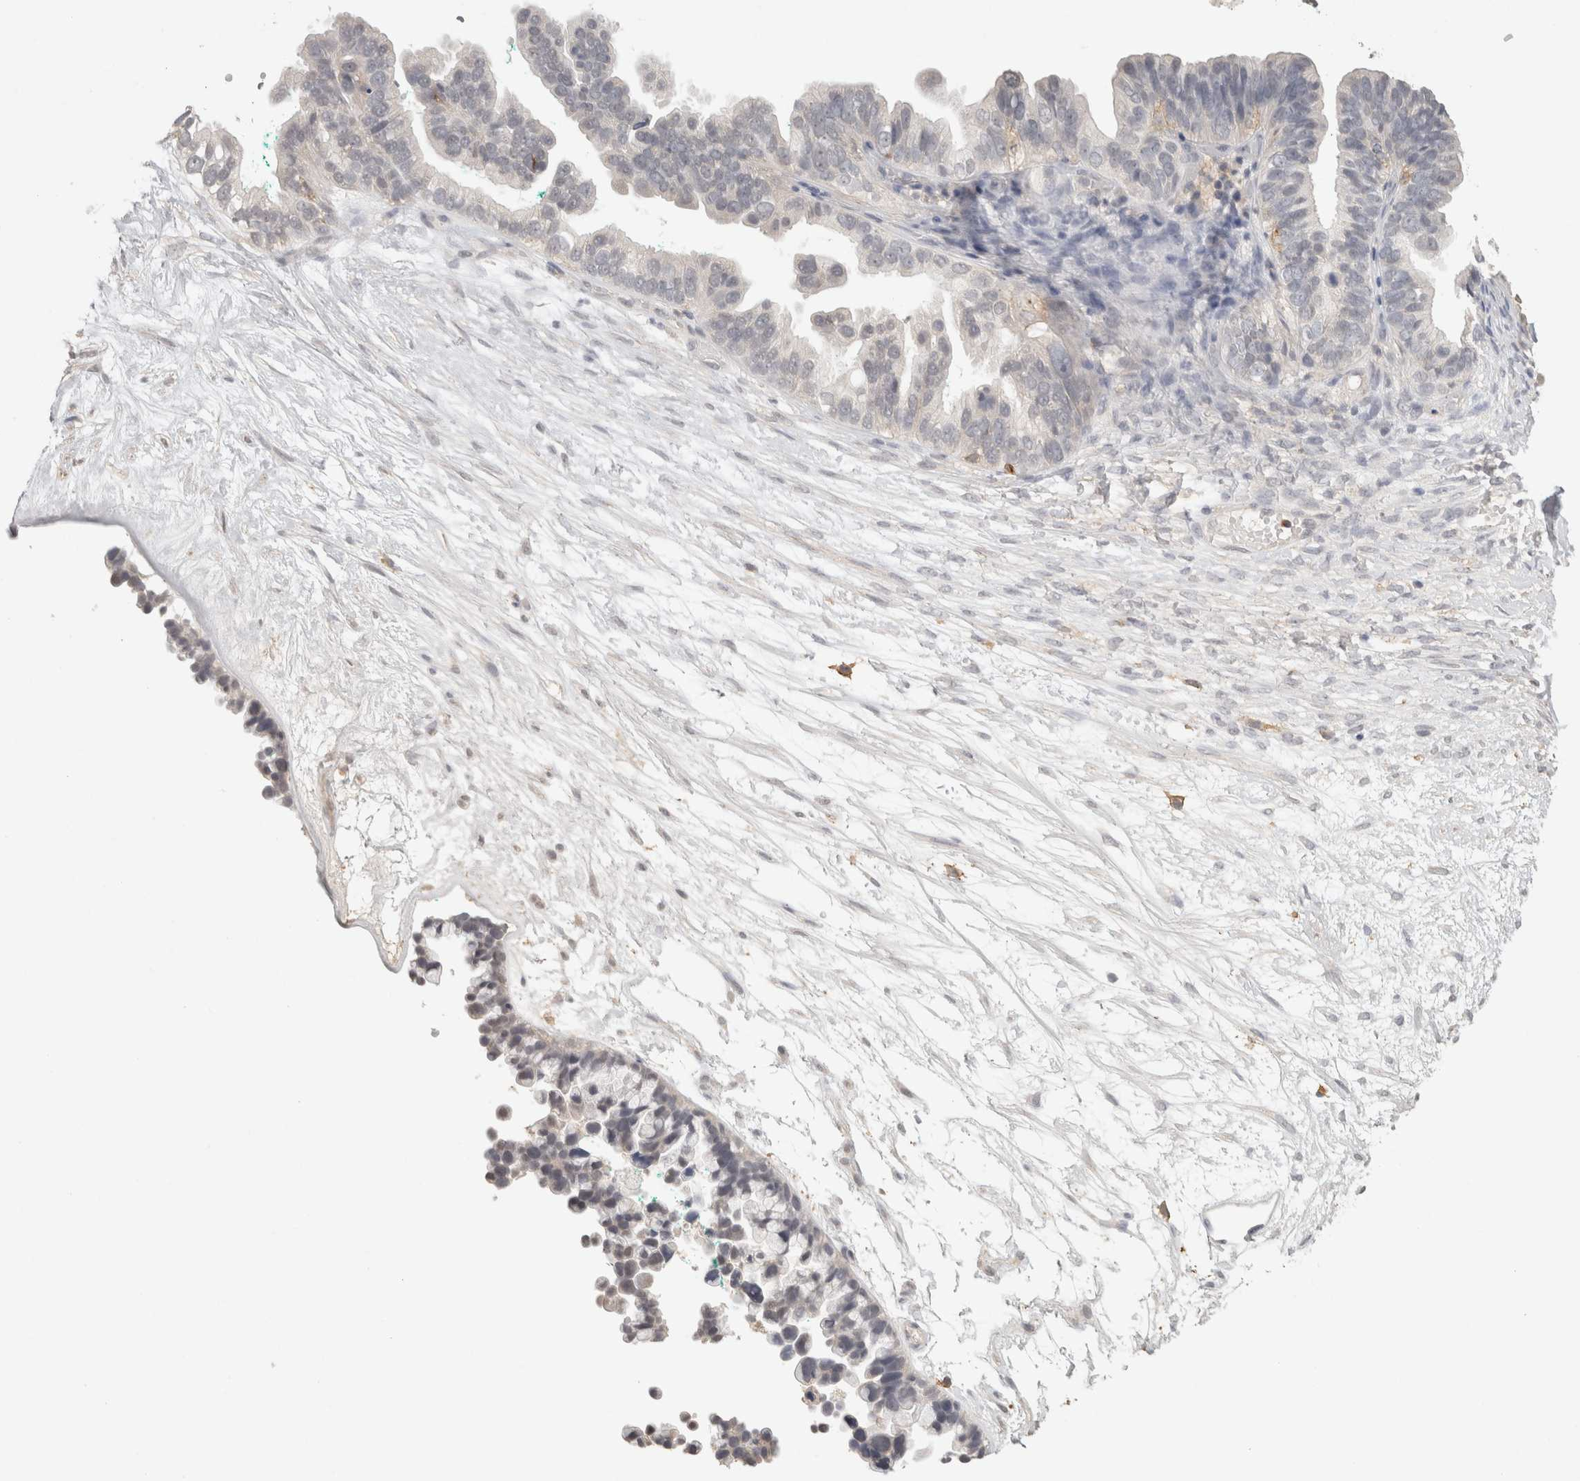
{"staining": {"intensity": "negative", "quantity": "none", "location": "none"}, "tissue": "ovarian cancer", "cell_type": "Tumor cells", "image_type": "cancer", "snomed": [{"axis": "morphology", "description": "Cystadenocarcinoma, serous, NOS"}, {"axis": "topography", "description": "Ovary"}], "caption": "Image shows no protein staining in tumor cells of serous cystadenocarcinoma (ovarian) tissue.", "gene": "HAVCR2", "patient": {"sex": "female", "age": 56}}